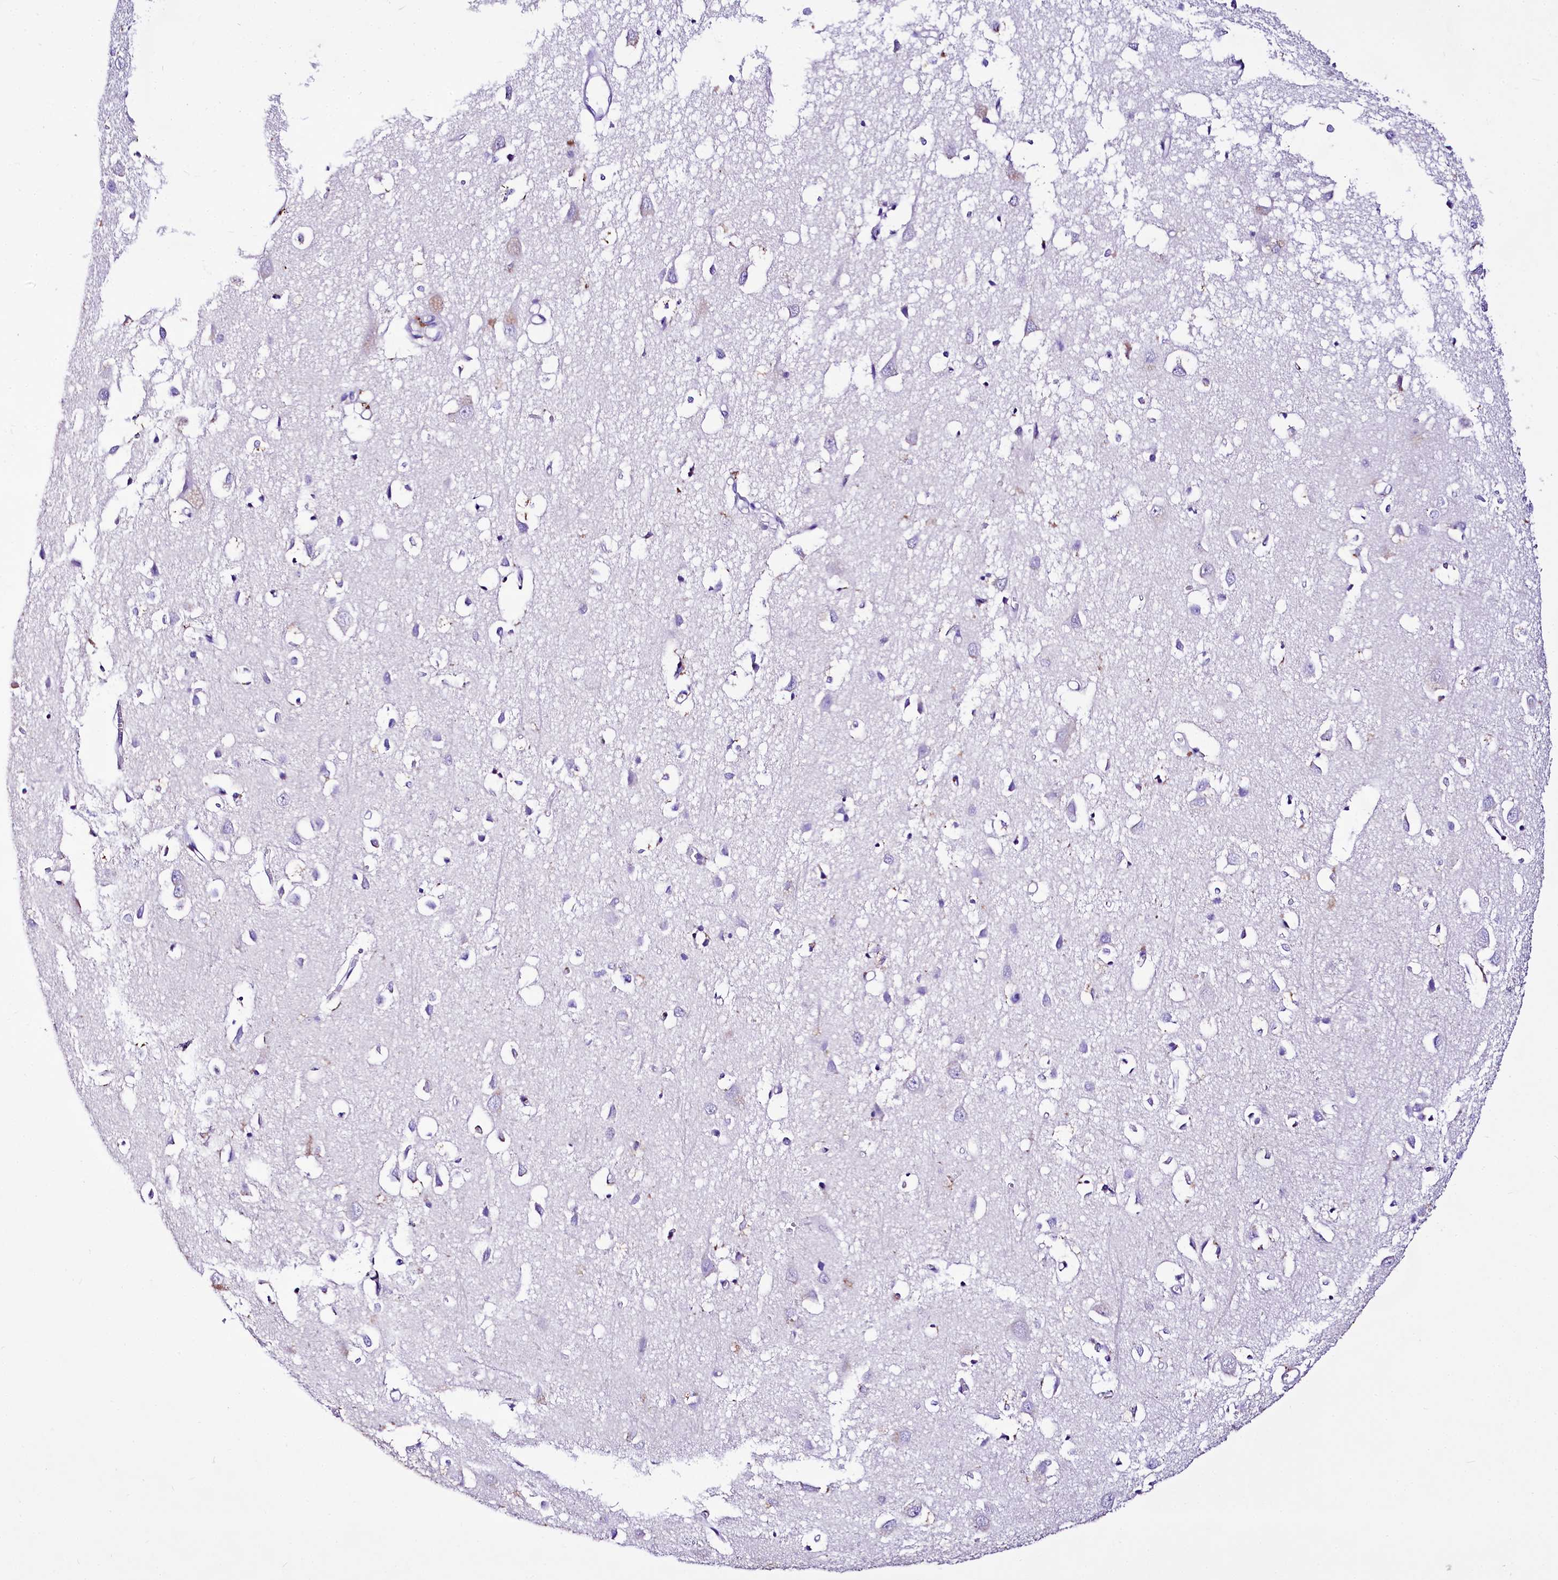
{"staining": {"intensity": "negative", "quantity": "none", "location": "none"}, "tissue": "cerebral cortex", "cell_type": "Endothelial cells", "image_type": "normal", "snomed": [{"axis": "morphology", "description": "Normal tissue, NOS"}, {"axis": "topography", "description": "Cerebral cortex"}], "caption": "Immunohistochemistry (IHC) photomicrograph of unremarkable human cerebral cortex stained for a protein (brown), which demonstrates no expression in endothelial cells.", "gene": "A2ML1", "patient": {"sex": "female", "age": 64}}